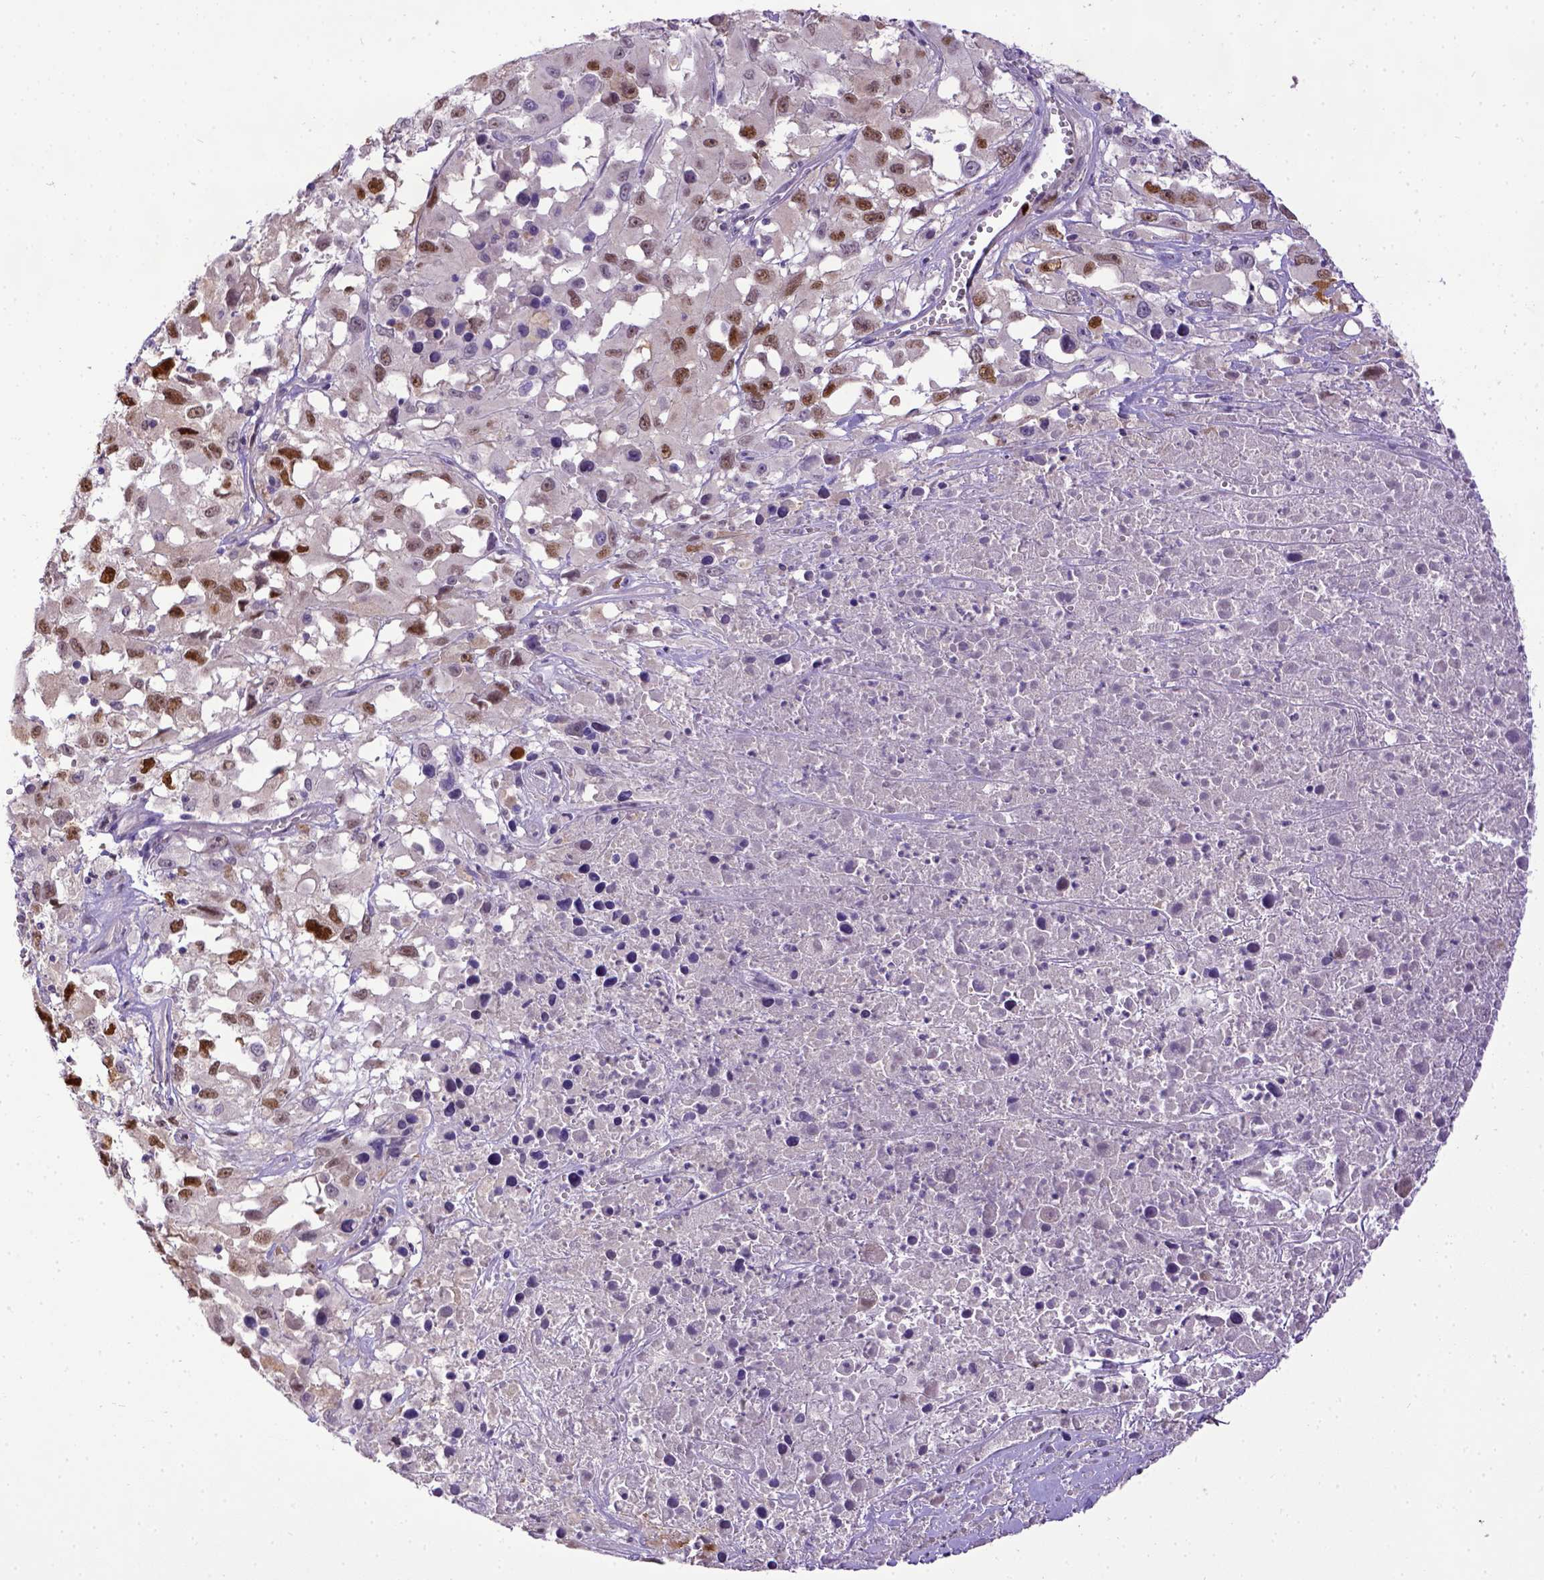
{"staining": {"intensity": "moderate", "quantity": ">75%", "location": "nuclear"}, "tissue": "melanoma", "cell_type": "Tumor cells", "image_type": "cancer", "snomed": [{"axis": "morphology", "description": "Malignant melanoma, Metastatic site"}, {"axis": "topography", "description": "Soft tissue"}], "caption": "Malignant melanoma (metastatic site) was stained to show a protein in brown. There is medium levels of moderate nuclear staining in about >75% of tumor cells.", "gene": "CDKN1A", "patient": {"sex": "male", "age": 50}}